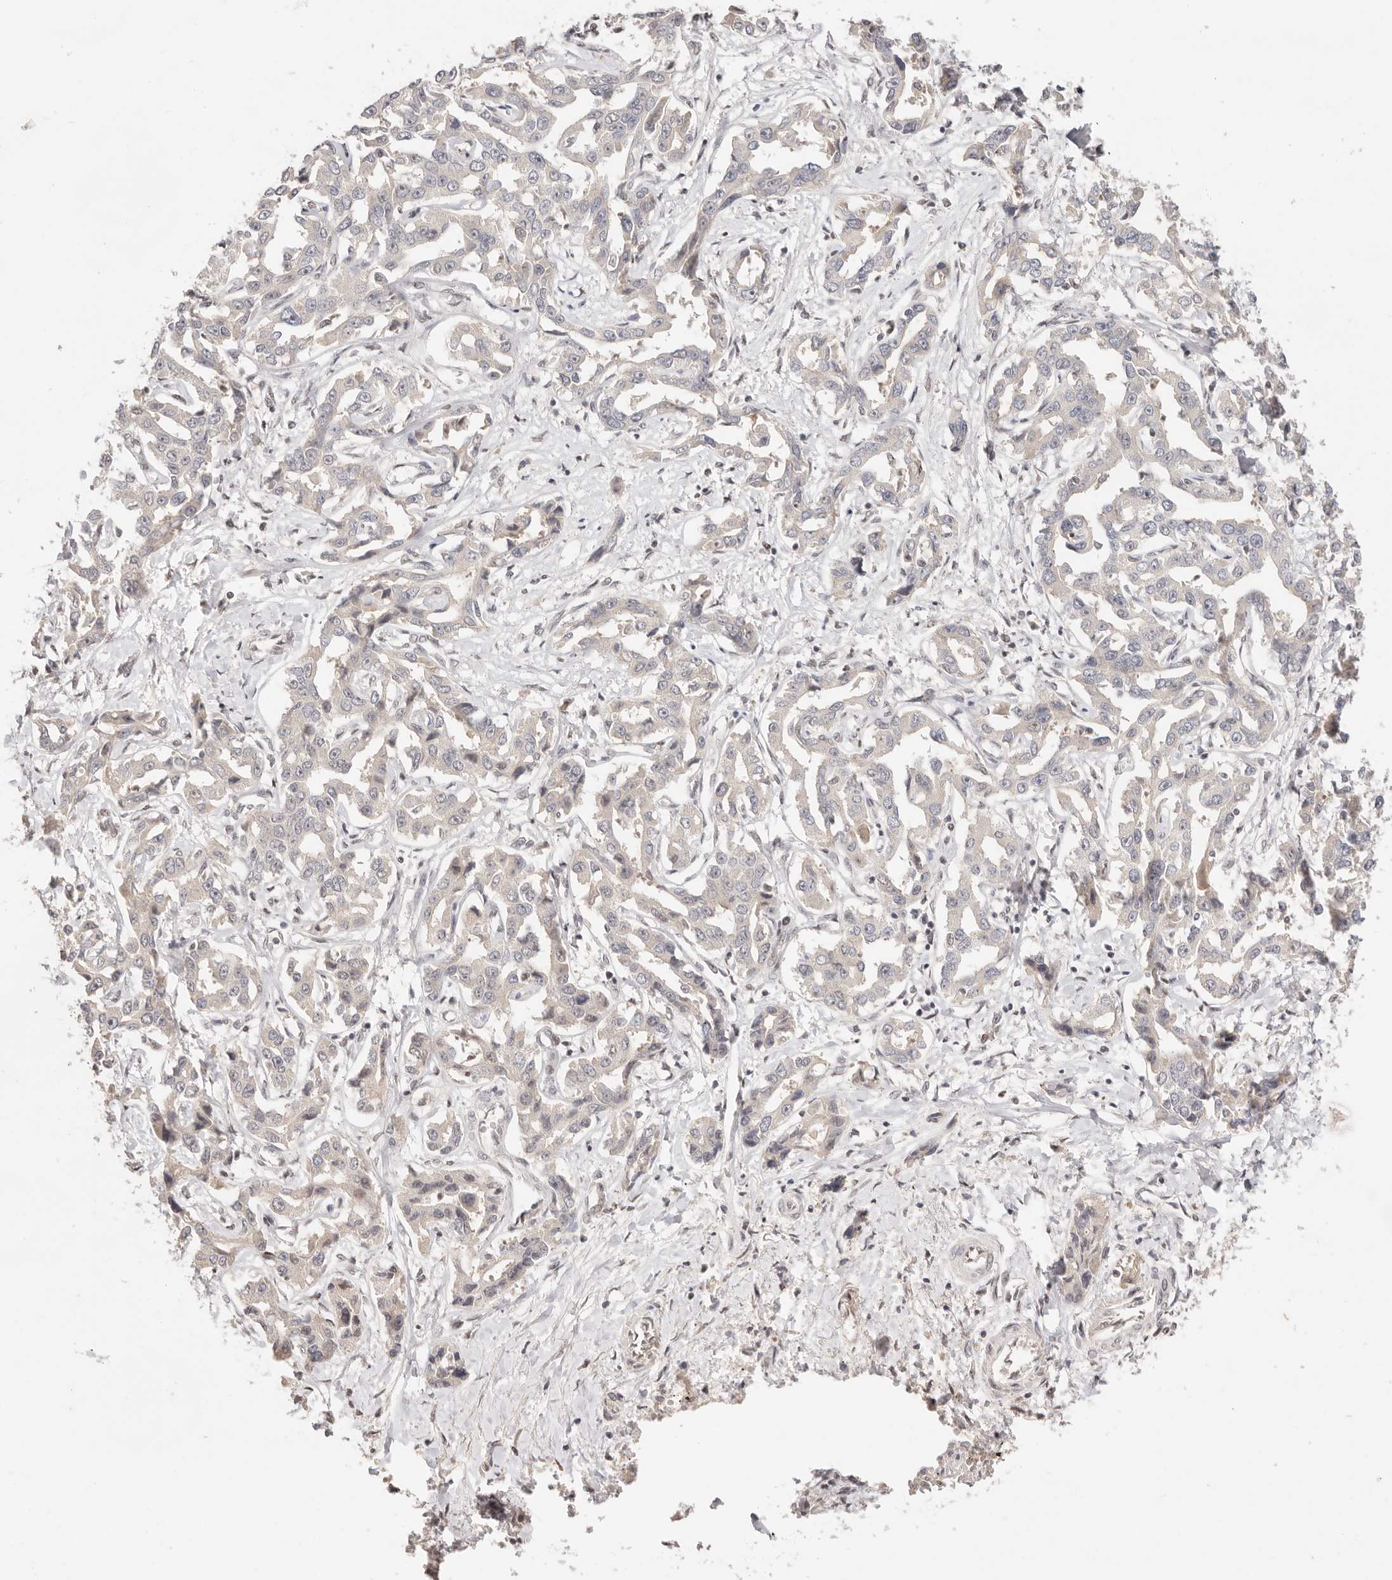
{"staining": {"intensity": "negative", "quantity": "none", "location": "none"}, "tissue": "liver cancer", "cell_type": "Tumor cells", "image_type": "cancer", "snomed": [{"axis": "morphology", "description": "Cholangiocarcinoma"}, {"axis": "topography", "description": "Liver"}], "caption": "Liver cancer (cholangiocarcinoma) stained for a protein using IHC displays no expression tumor cells.", "gene": "RFC3", "patient": {"sex": "male", "age": 59}}